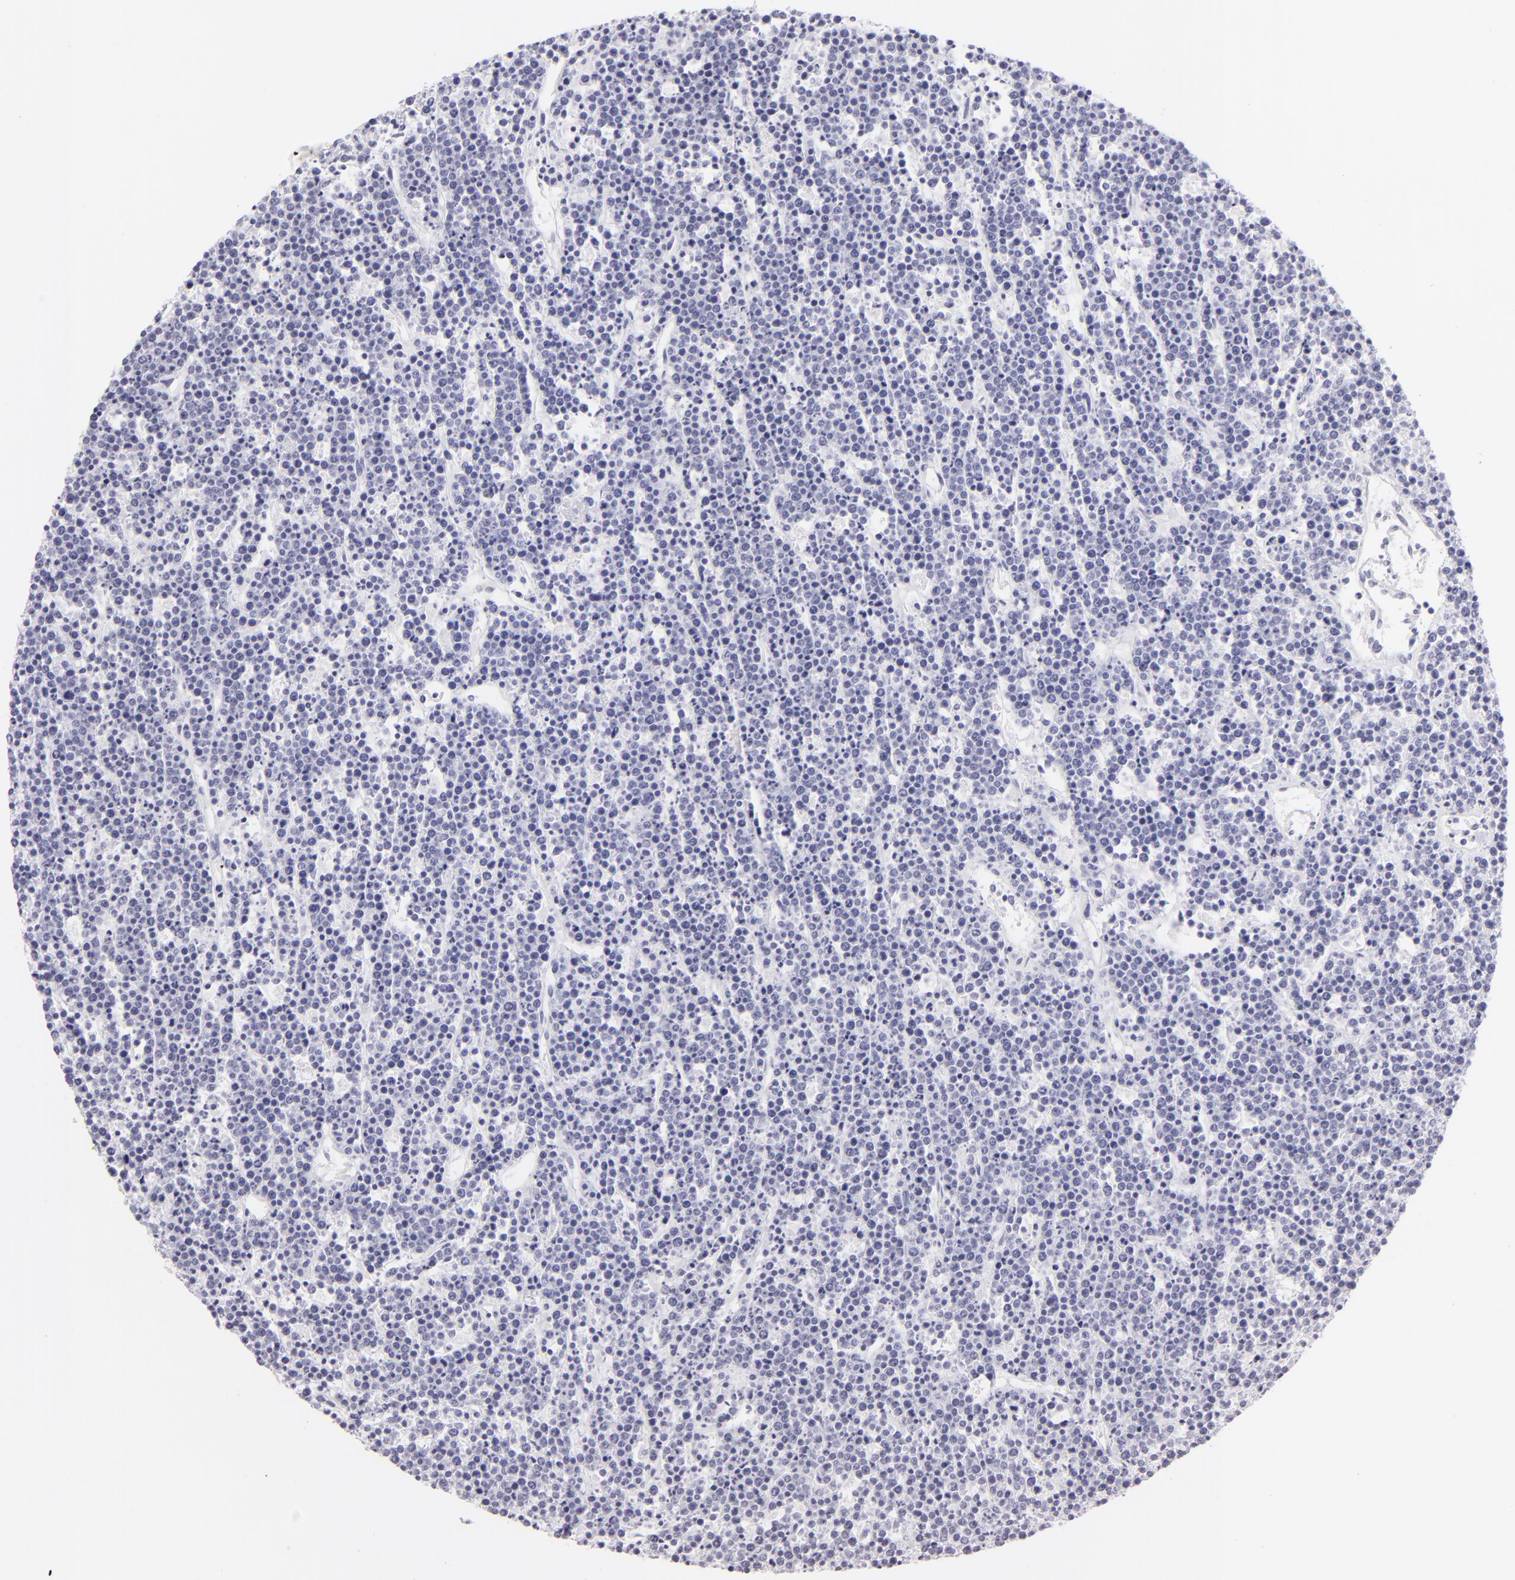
{"staining": {"intensity": "negative", "quantity": "none", "location": "none"}, "tissue": "lymphoma", "cell_type": "Tumor cells", "image_type": "cancer", "snomed": [{"axis": "morphology", "description": "Malignant lymphoma, non-Hodgkin's type, High grade"}, {"axis": "topography", "description": "Ovary"}], "caption": "This is an IHC histopathology image of malignant lymphoma, non-Hodgkin's type (high-grade). There is no staining in tumor cells.", "gene": "FCER2", "patient": {"sex": "female", "age": 56}}